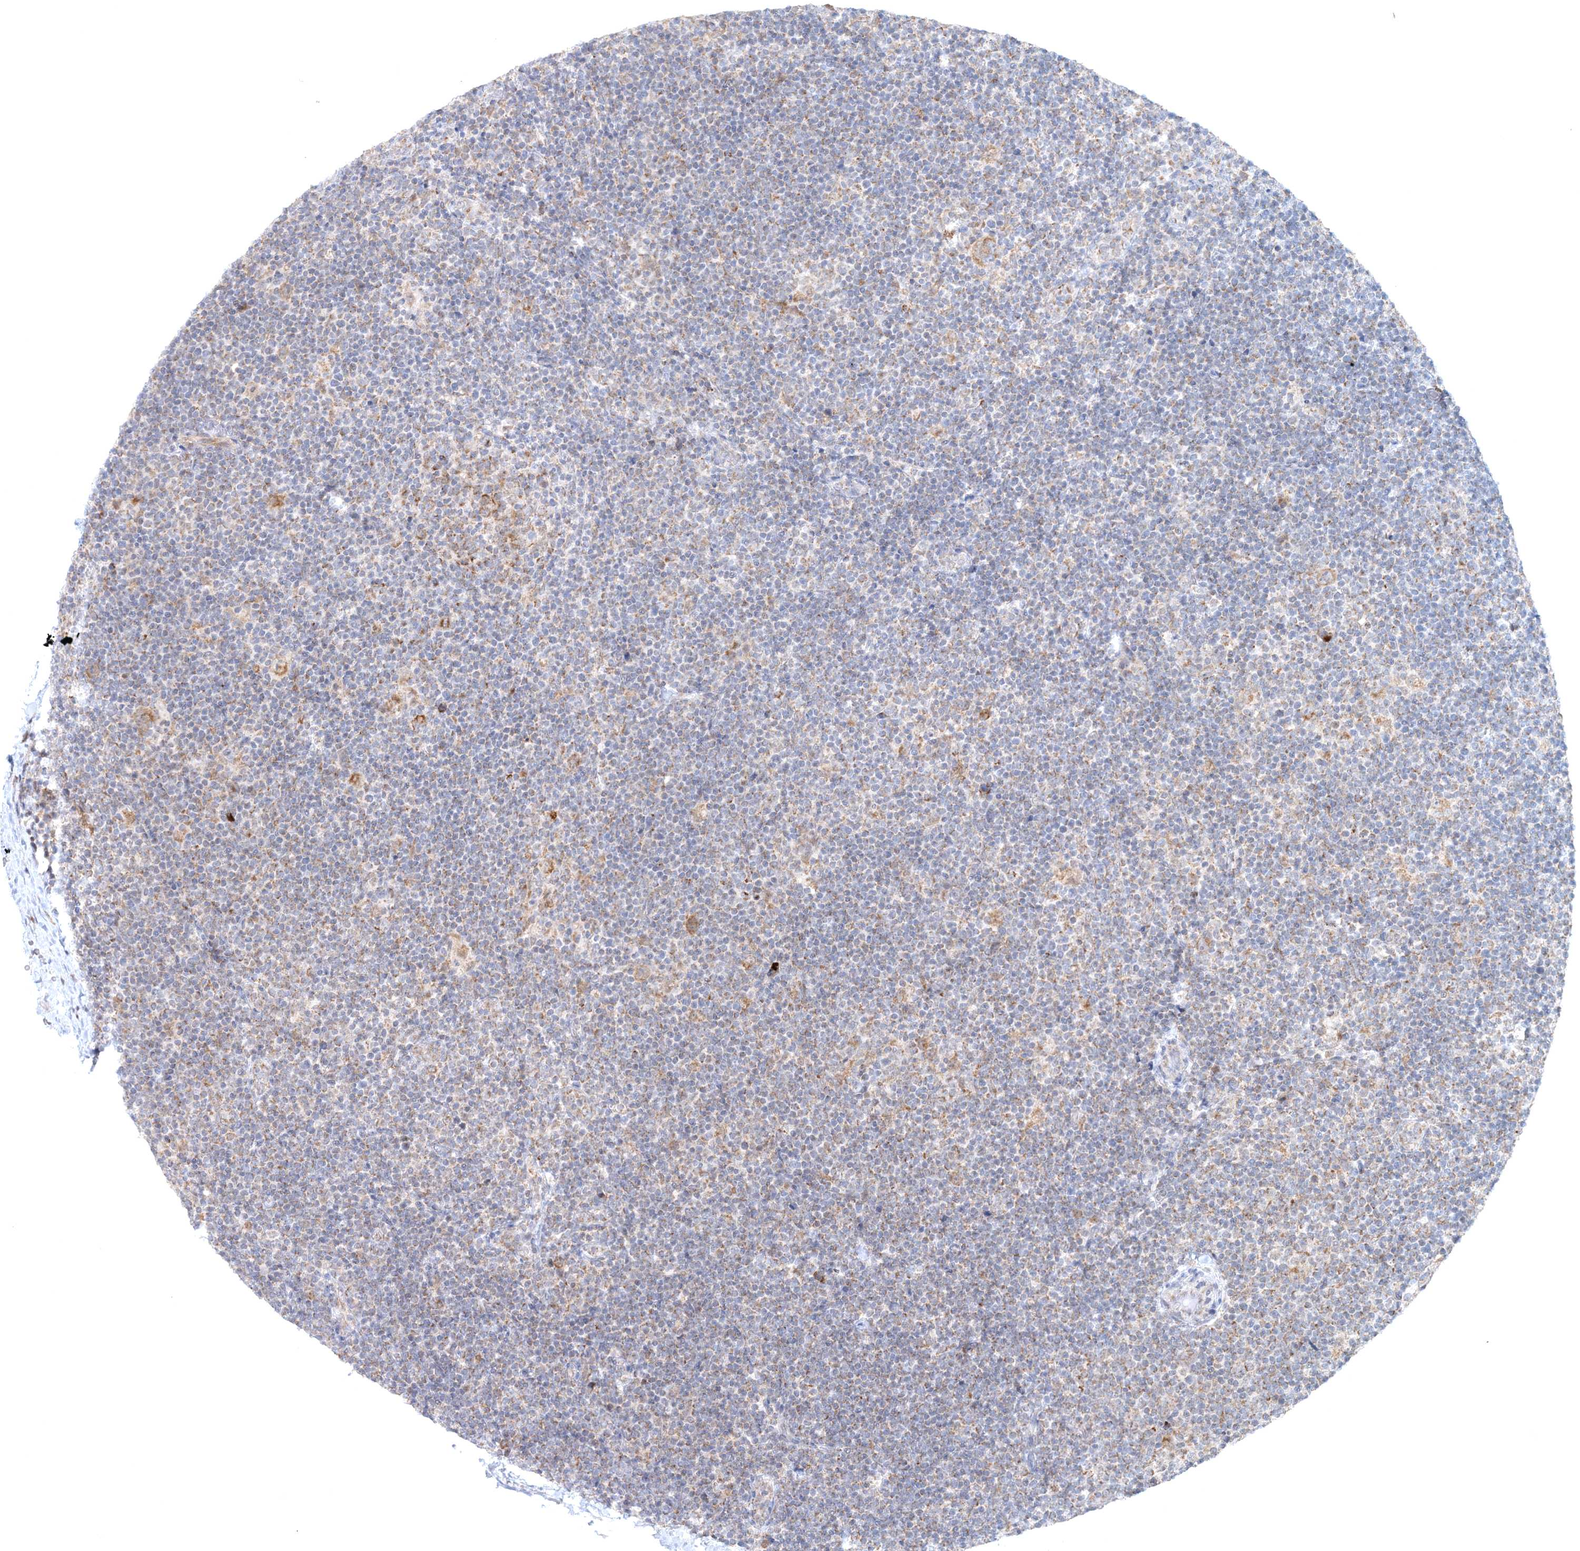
{"staining": {"intensity": "moderate", "quantity": ">75%", "location": "cytoplasmic/membranous"}, "tissue": "lymphoma", "cell_type": "Tumor cells", "image_type": "cancer", "snomed": [{"axis": "morphology", "description": "Hodgkin's disease, NOS"}, {"axis": "topography", "description": "Lymph node"}], "caption": "Immunohistochemistry (IHC) staining of lymphoma, which demonstrates medium levels of moderate cytoplasmic/membranous staining in about >75% of tumor cells indicating moderate cytoplasmic/membranous protein expression. The staining was performed using DAB (brown) for protein detection and nuclei were counterstained in hematoxylin (blue).", "gene": "RNF150", "patient": {"sex": "female", "age": 57}}